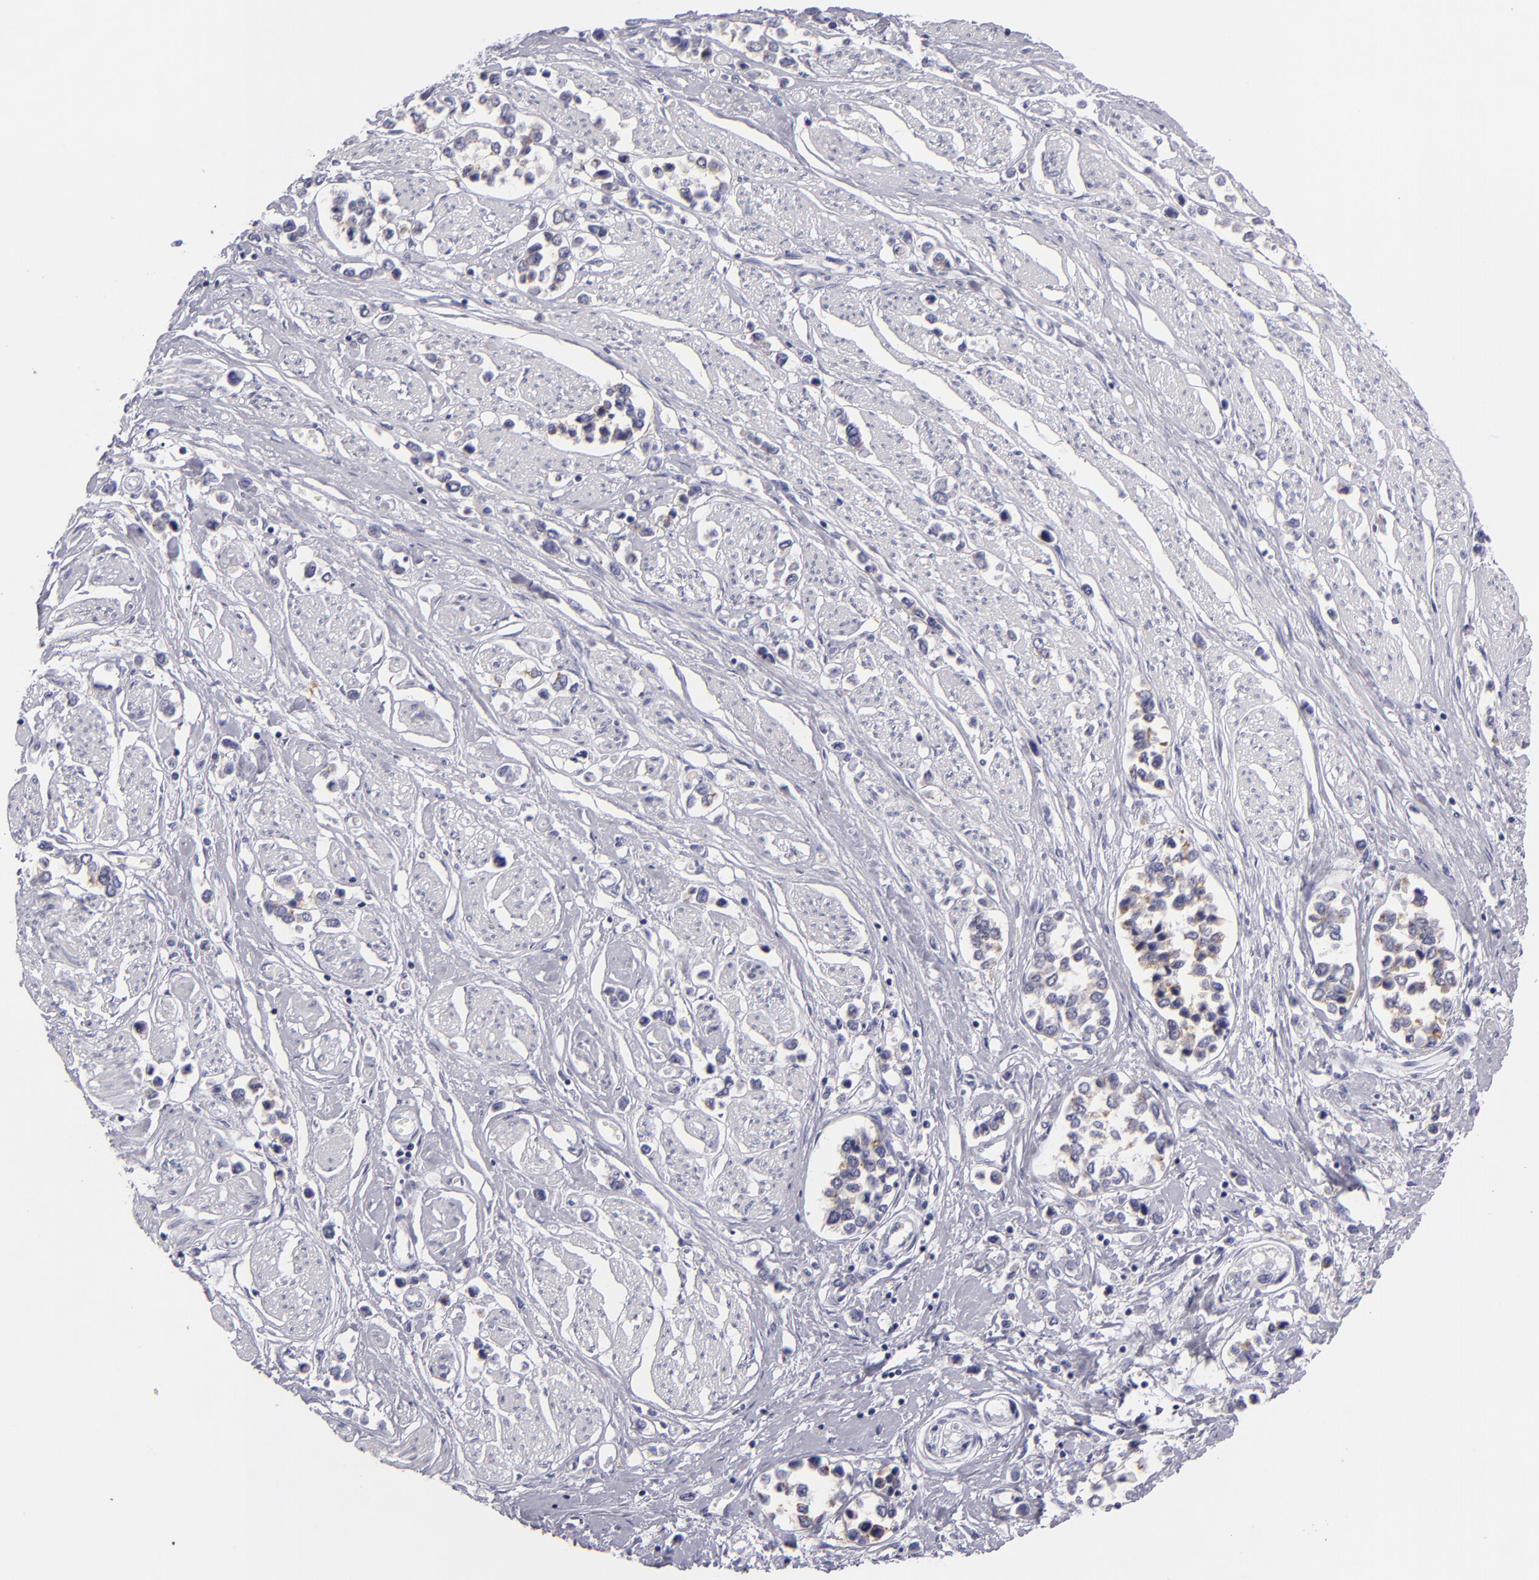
{"staining": {"intensity": "moderate", "quantity": "<25%", "location": "cytoplasmic/membranous"}, "tissue": "stomach cancer", "cell_type": "Tumor cells", "image_type": "cancer", "snomed": [{"axis": "morphology", "description": "Adenocarcinoma, NOS"}, {"axis": "topography", "description": "Stomach, upper"}], "caption": "Stomach cancer was stained to show a protein in brown. There is low levels of moderate cytoplasmic/membranous staining in about <25% of tumor cells.", "gene": "VIL1", "patient": {"sex": "male", "age": 76}}